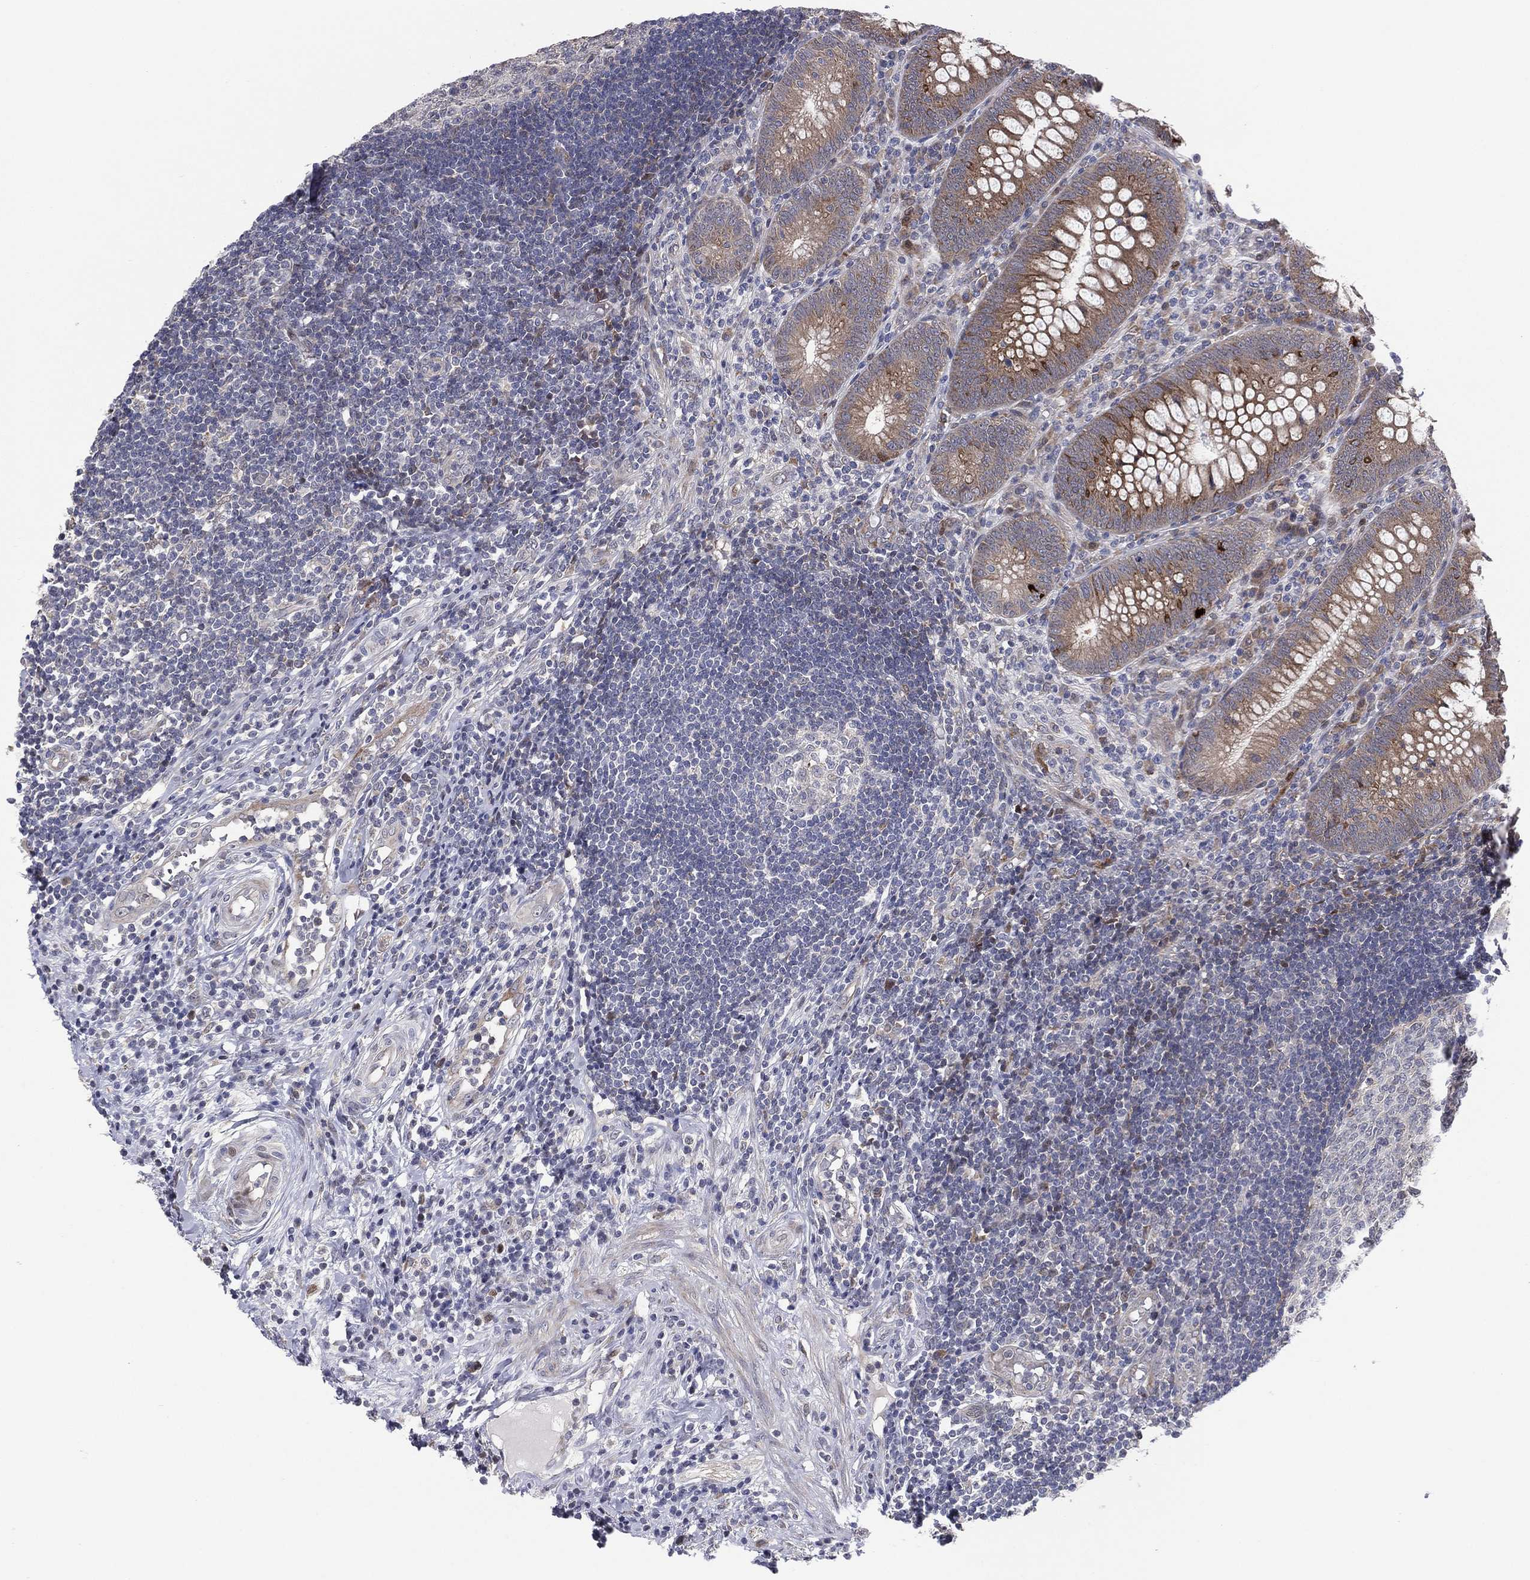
{"staining": {"intensity": "moderate", "quantity": "25%-75%", "location": "cytoplasmic/membranous"}, "tissue": "appendix", "cell_type": "Glandular cells", "image_type": "normal", "snomed": [{"axis": "morphology", "description": "Normal tissue, NOS"}, {"axis": "morphology", "description": "Inflammation, NOS"}, {"axis": "topography", "description": "Appendix"}], "caption": "This photomicrograph displays IHC staining of normal appendix, with medium moderate cytoplasmic/membranous expression in approximately 25%-75% of glandular cells.", "gene": "UTP14A", "patient": {"sex": "male", "age": 16}}